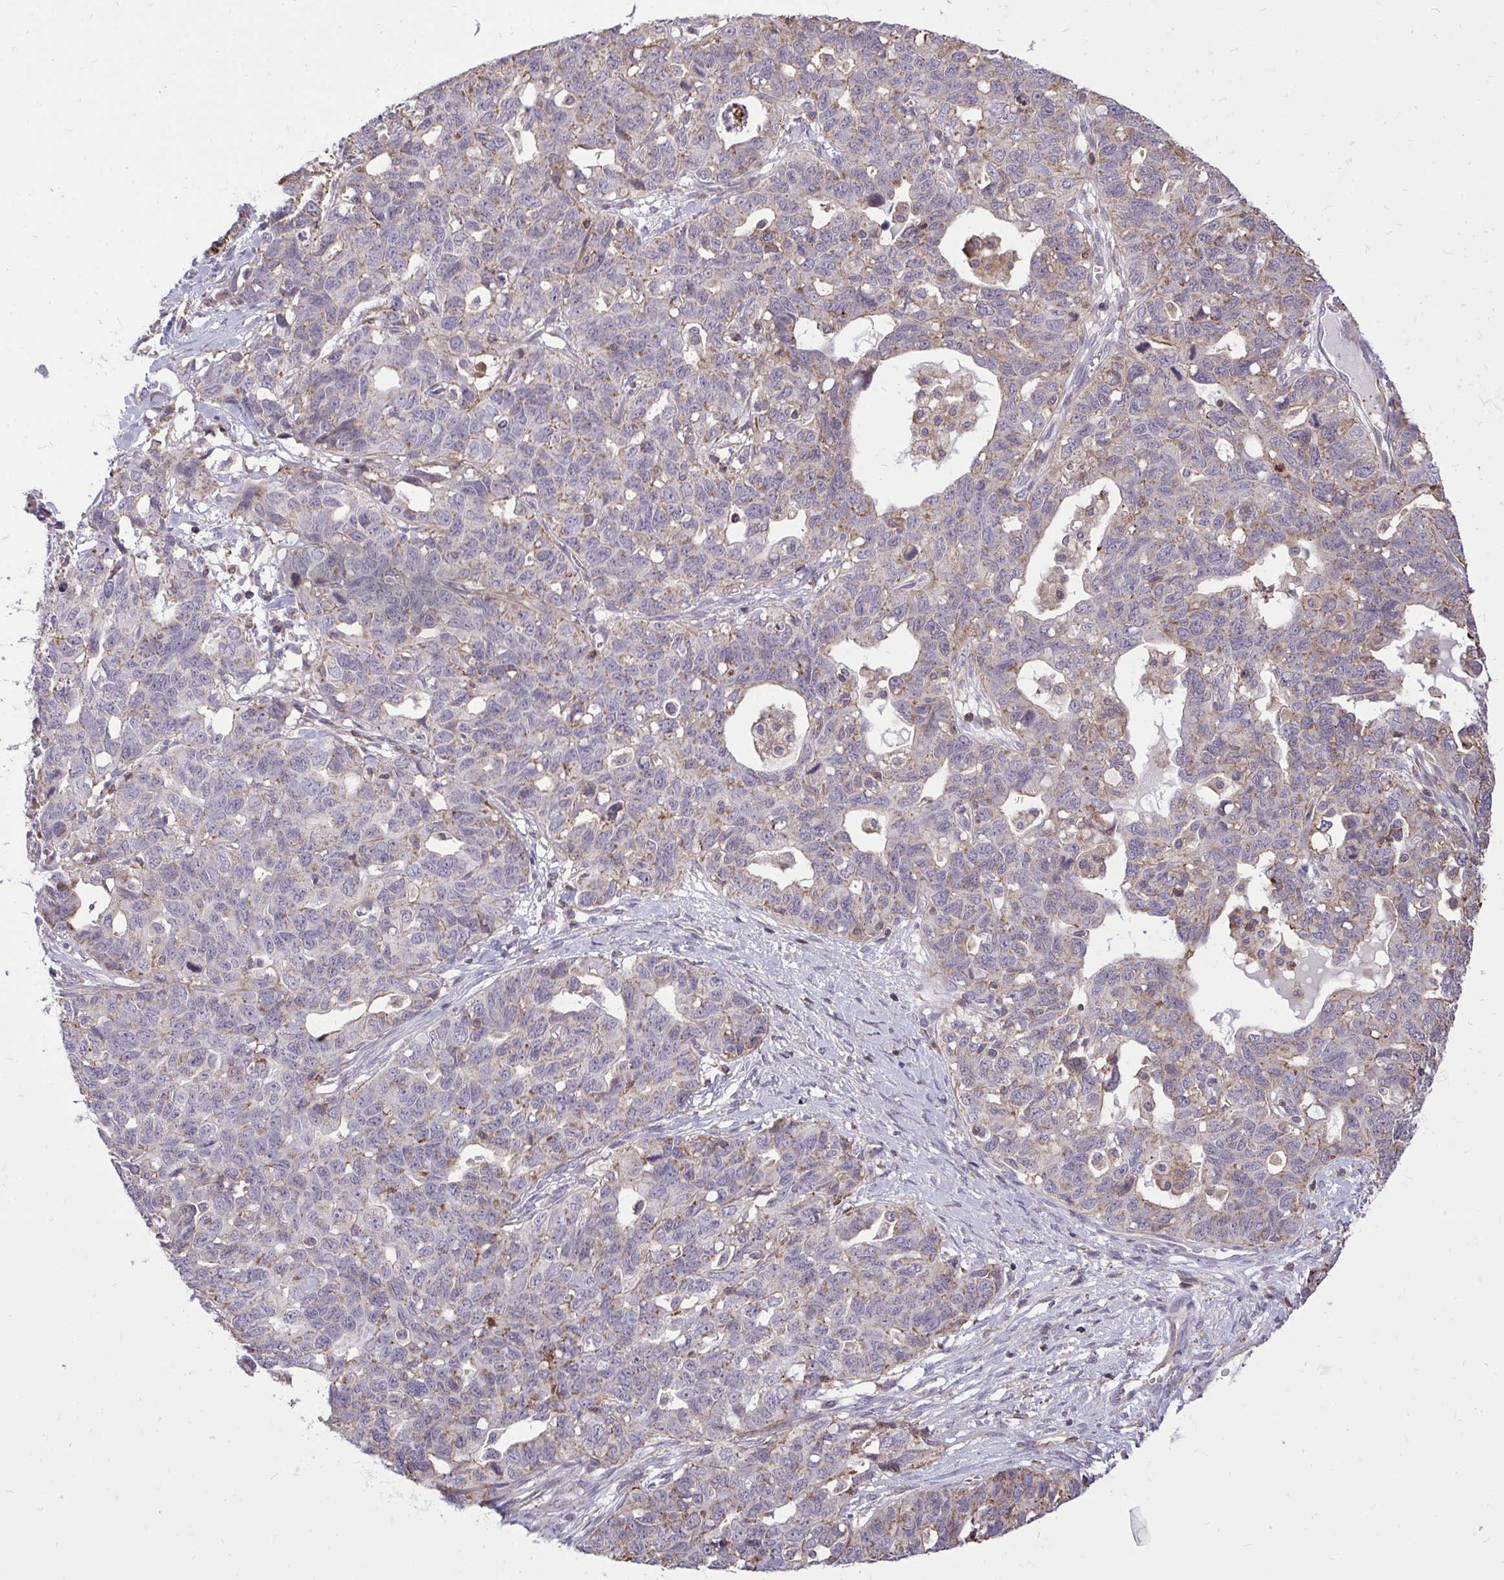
{"staining": {"intensity": "moderate", "quantity": "25%-75%", "location": "cytoplasmic/membranous"}, "tissue": "ovarian cancer", "cell_type": "Tumor cells", "image_type": "cancer", "snomed": [{"axis": "morphology", "description": "Cystadenocarcinoma, serous, NOS"}, {"axis": "topography", "description": "Ovary"}], "caption": "IHC (DAB) staining of human ovarian serous cystadenocarcinoma exhibits moderate cytoplasmic/membranous protein staining in approximately 25%-75% of tumor cells.", "gene": "SLC7A5", "patient": {"sex": "female", "age": 69}}